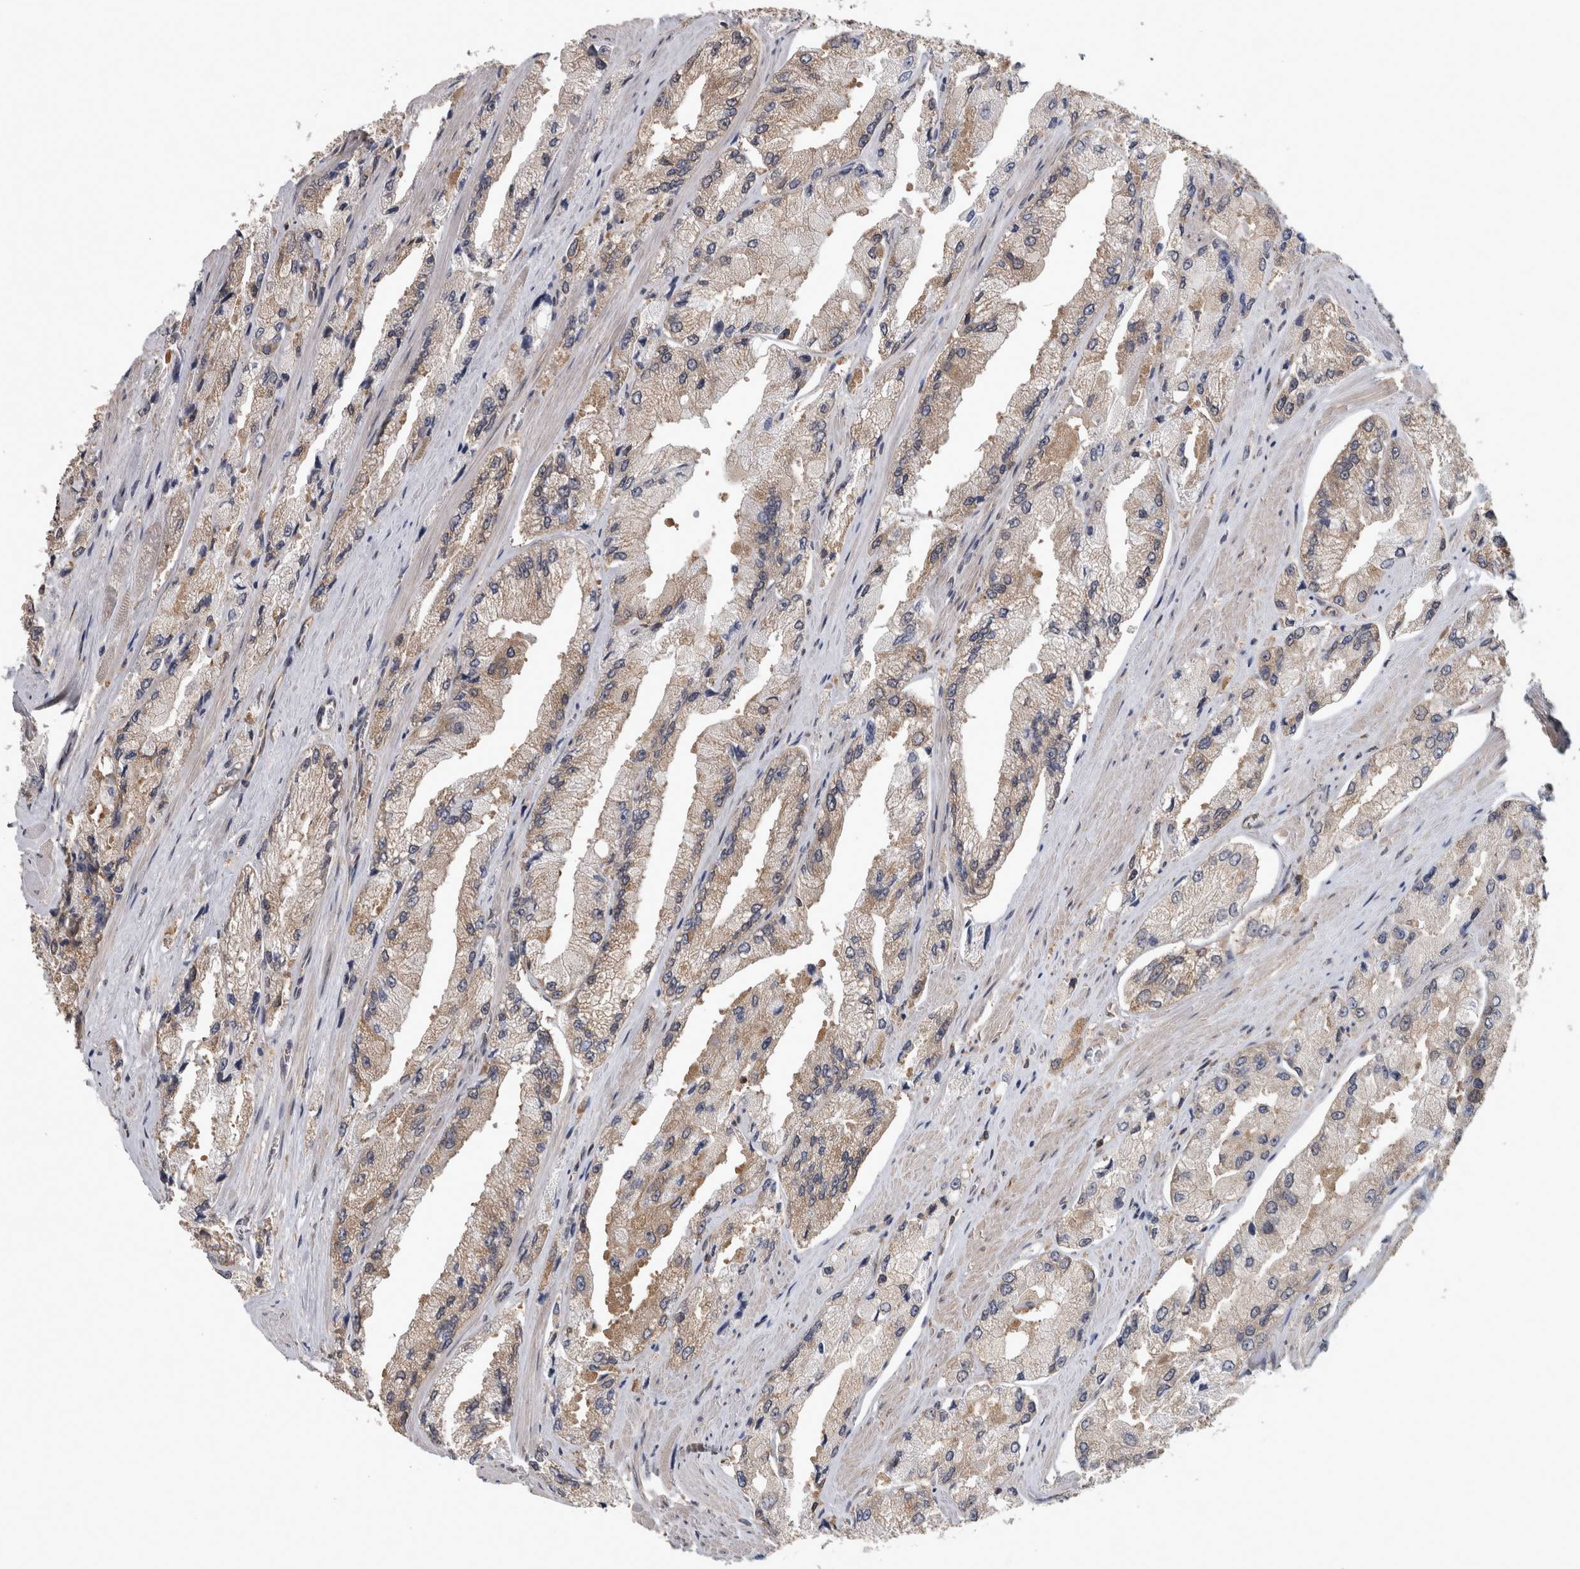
{"staining": {"intensity": "weak", "quantity": "25%-75%", "location": "cytoplasmic/membranous"}, "tissue": "prostate cancer", "cell_type": "Tumor cells", "image_type": "cancer", "snomed": [{"axis": "morphology", "description": "Adenocarcinoma, High grade"}, {"axis": "topography", "description": "Prostate"}], "caption": "A brown stain shows weak cytoplasmic/membranous staining of a protein in human prostate high-grade adenocarcinoma tumor cells. The staining was performed using DAB (3,3'-diaminobenzidine), with brown indicating positive protein expression. Nuclei are stained blue with hematoxylin.", "gene": "ATXN2", "patient": {"sex": "male", "age": 58}}